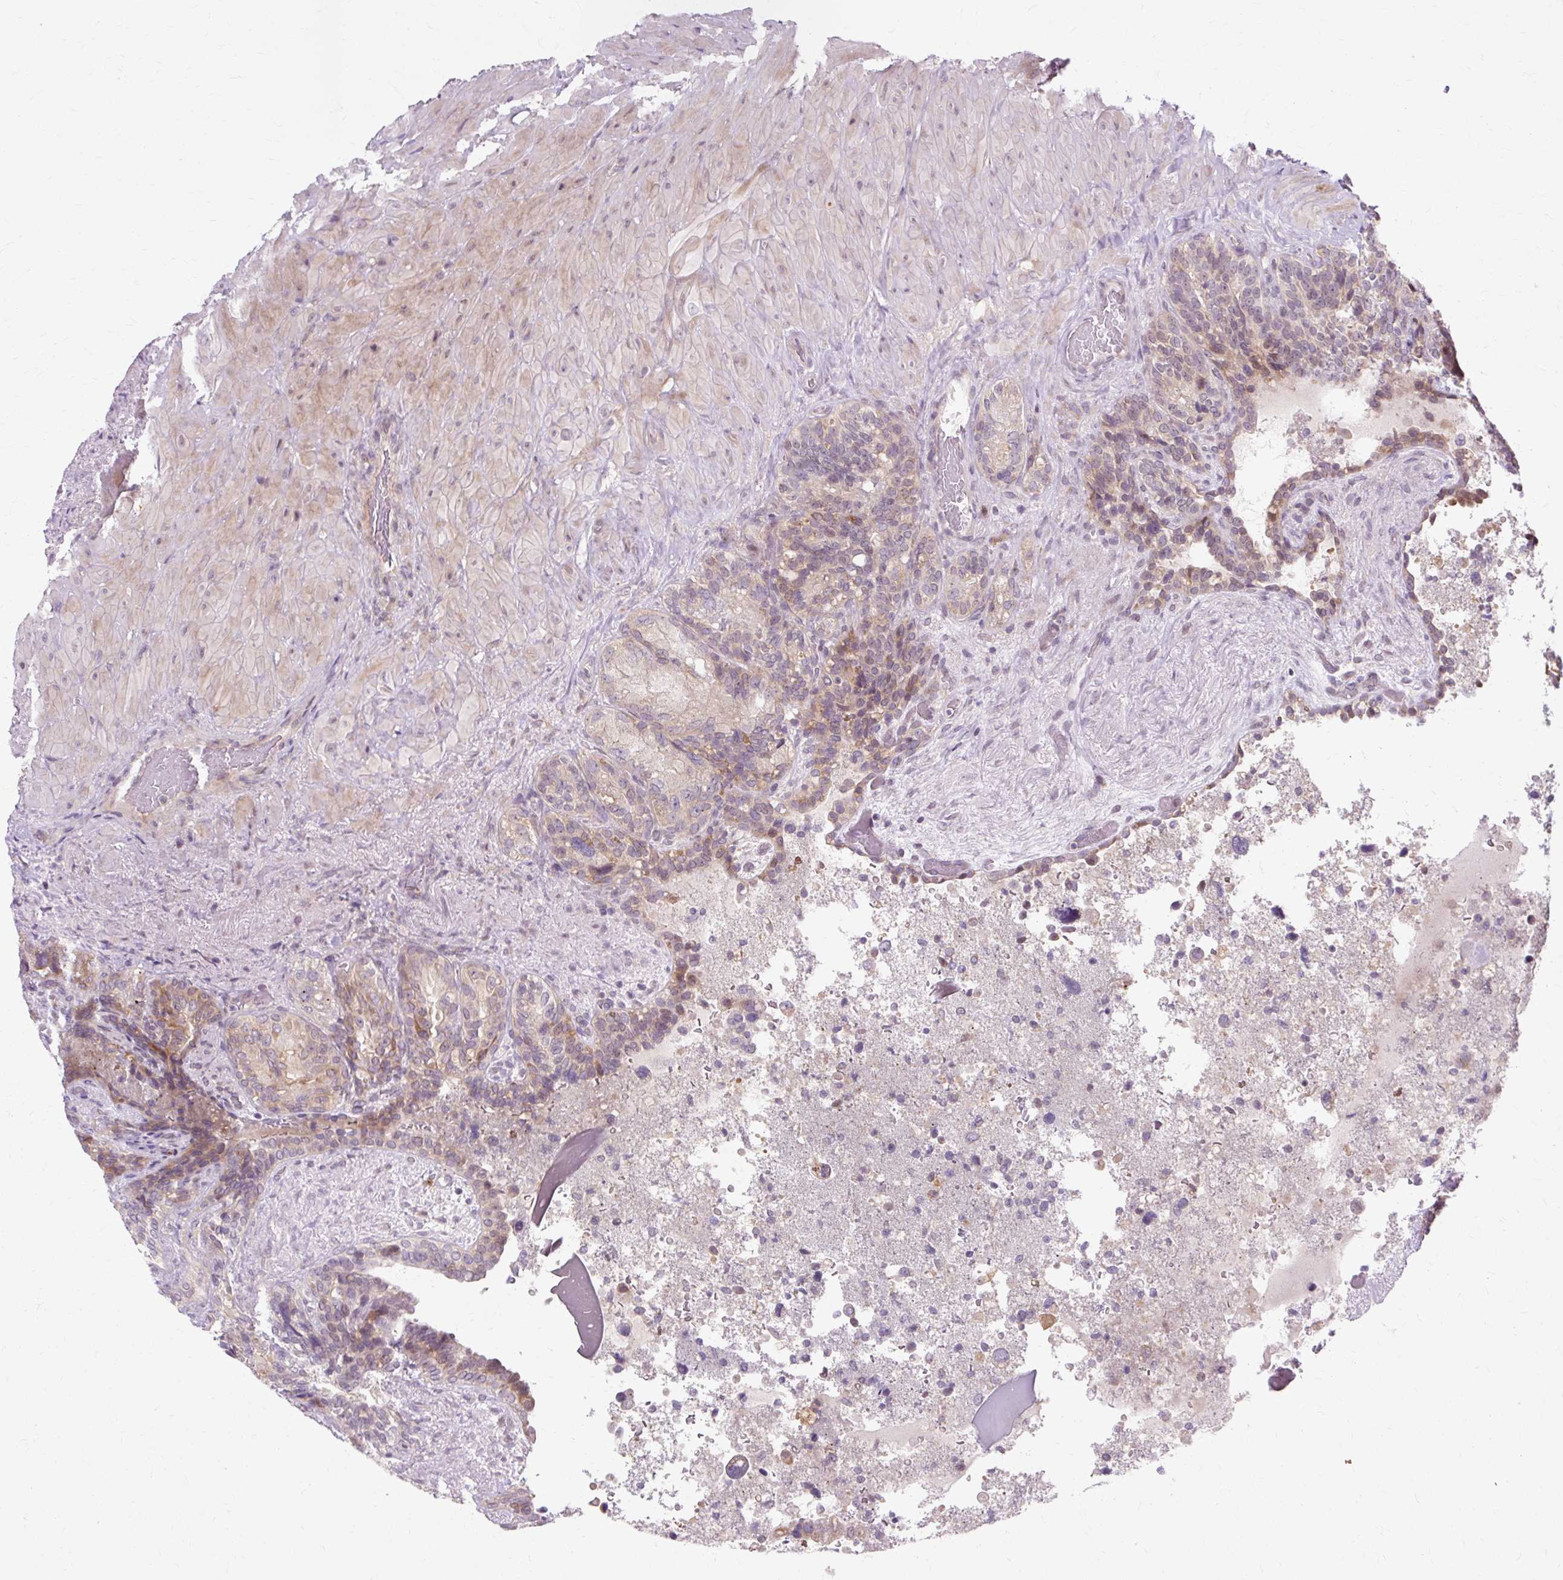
{"staining": {"intensity": "moderate", "quantity": "<25%", "location": "cytoplasmic/membranous"}, "tissue": "seminal vesicle", "cell_type": "Glandular cells", "image_type": "normal", "snomed": [{"axis": "morphology", "description": "Normal tissue, NOS"}, {"axis": "topography", "description": "Seminal veicle"}], "caption": "An image of seminal vesicle stained for a protein reveals moderate cytoplasmic/membranous brown staining in glandular cells.", "gene": "GEMIN2", "patient": {"sex": "male", "age": 69}}